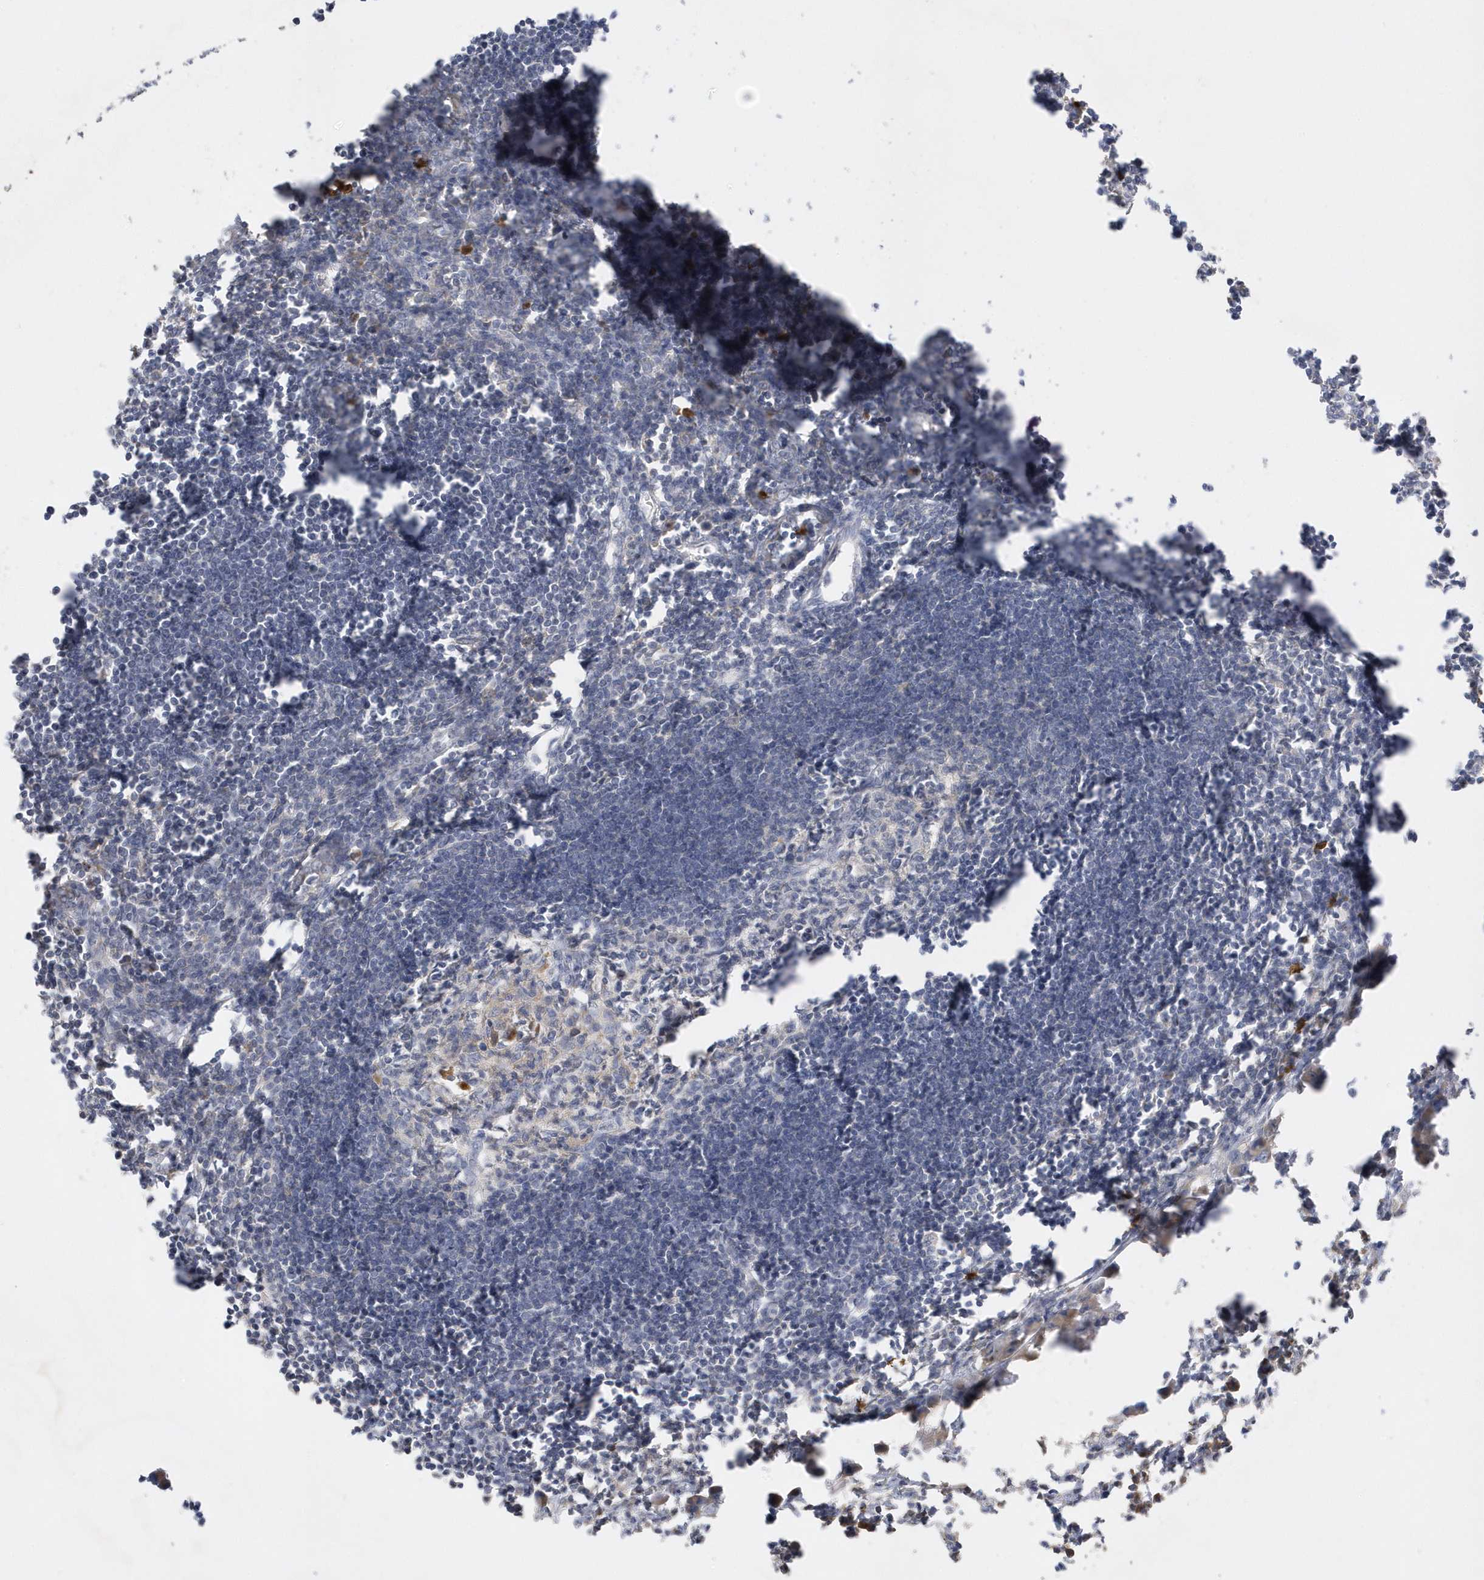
{"staining": {"intensity": "negative", "quantity": "none", "location": "none"}, "tissue": "lymph node", "cell_type": "Germinal center cells", "image_type": "normal", "snomed": [{"axis": "morphology", "description": "Normal tissue, NOS"}, {"axis": "morphology", "description": "Malignant melanoma, Metastatic site"}, {"axis": "topography", "description": "Lymph node"}], "caption": "Image shows no significant protein expression in germinal center cells of benign lymph node.", "gene": "DPP9", "patient": {"sex": "male", "age": 41}}